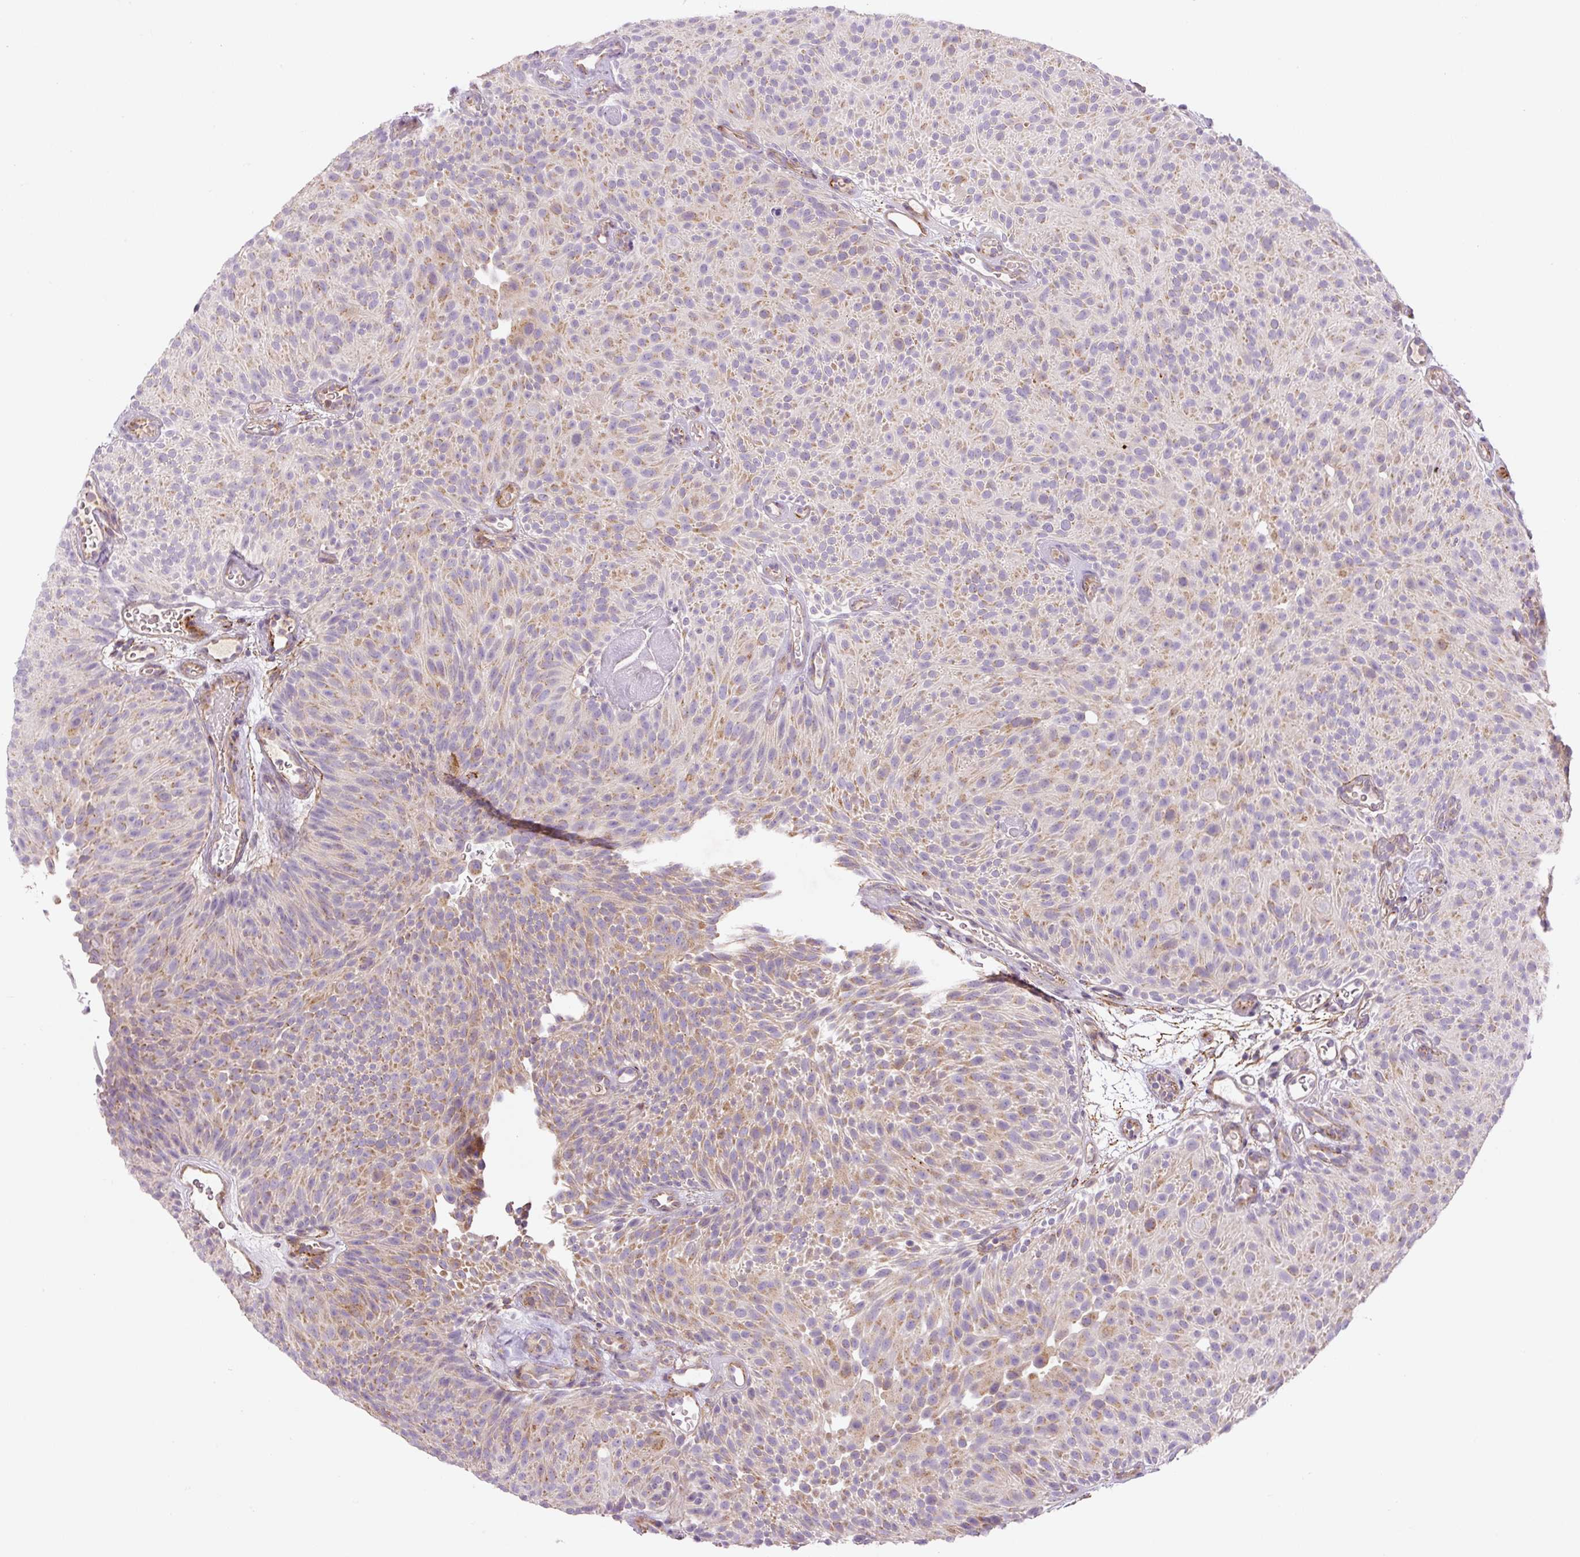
{"staining": {"intensity": "weak", "quantity": "25%-75%", "location": "cytoplasmic/membranous"}, "tissue": "urothelial cancer", "cell_type": "Tumor cells", "image_type": "cancer", "snomed": [{"axis": "morphology", "description": "Urothelial carcinoma, Low grade"}, {"axis": "topography", "description": "Urinary bladder"}], "caption": "This photomicrograph shows low-grade urothelial carcinoma stained with IHC to label a protein in brown. The cytoplasmic/membranous of tumor cells show weak positivity for the protein. Nuclei are counter-stained blue.", "gene": "CCNI2", "patient": {"sex": "male", "age": 78}}